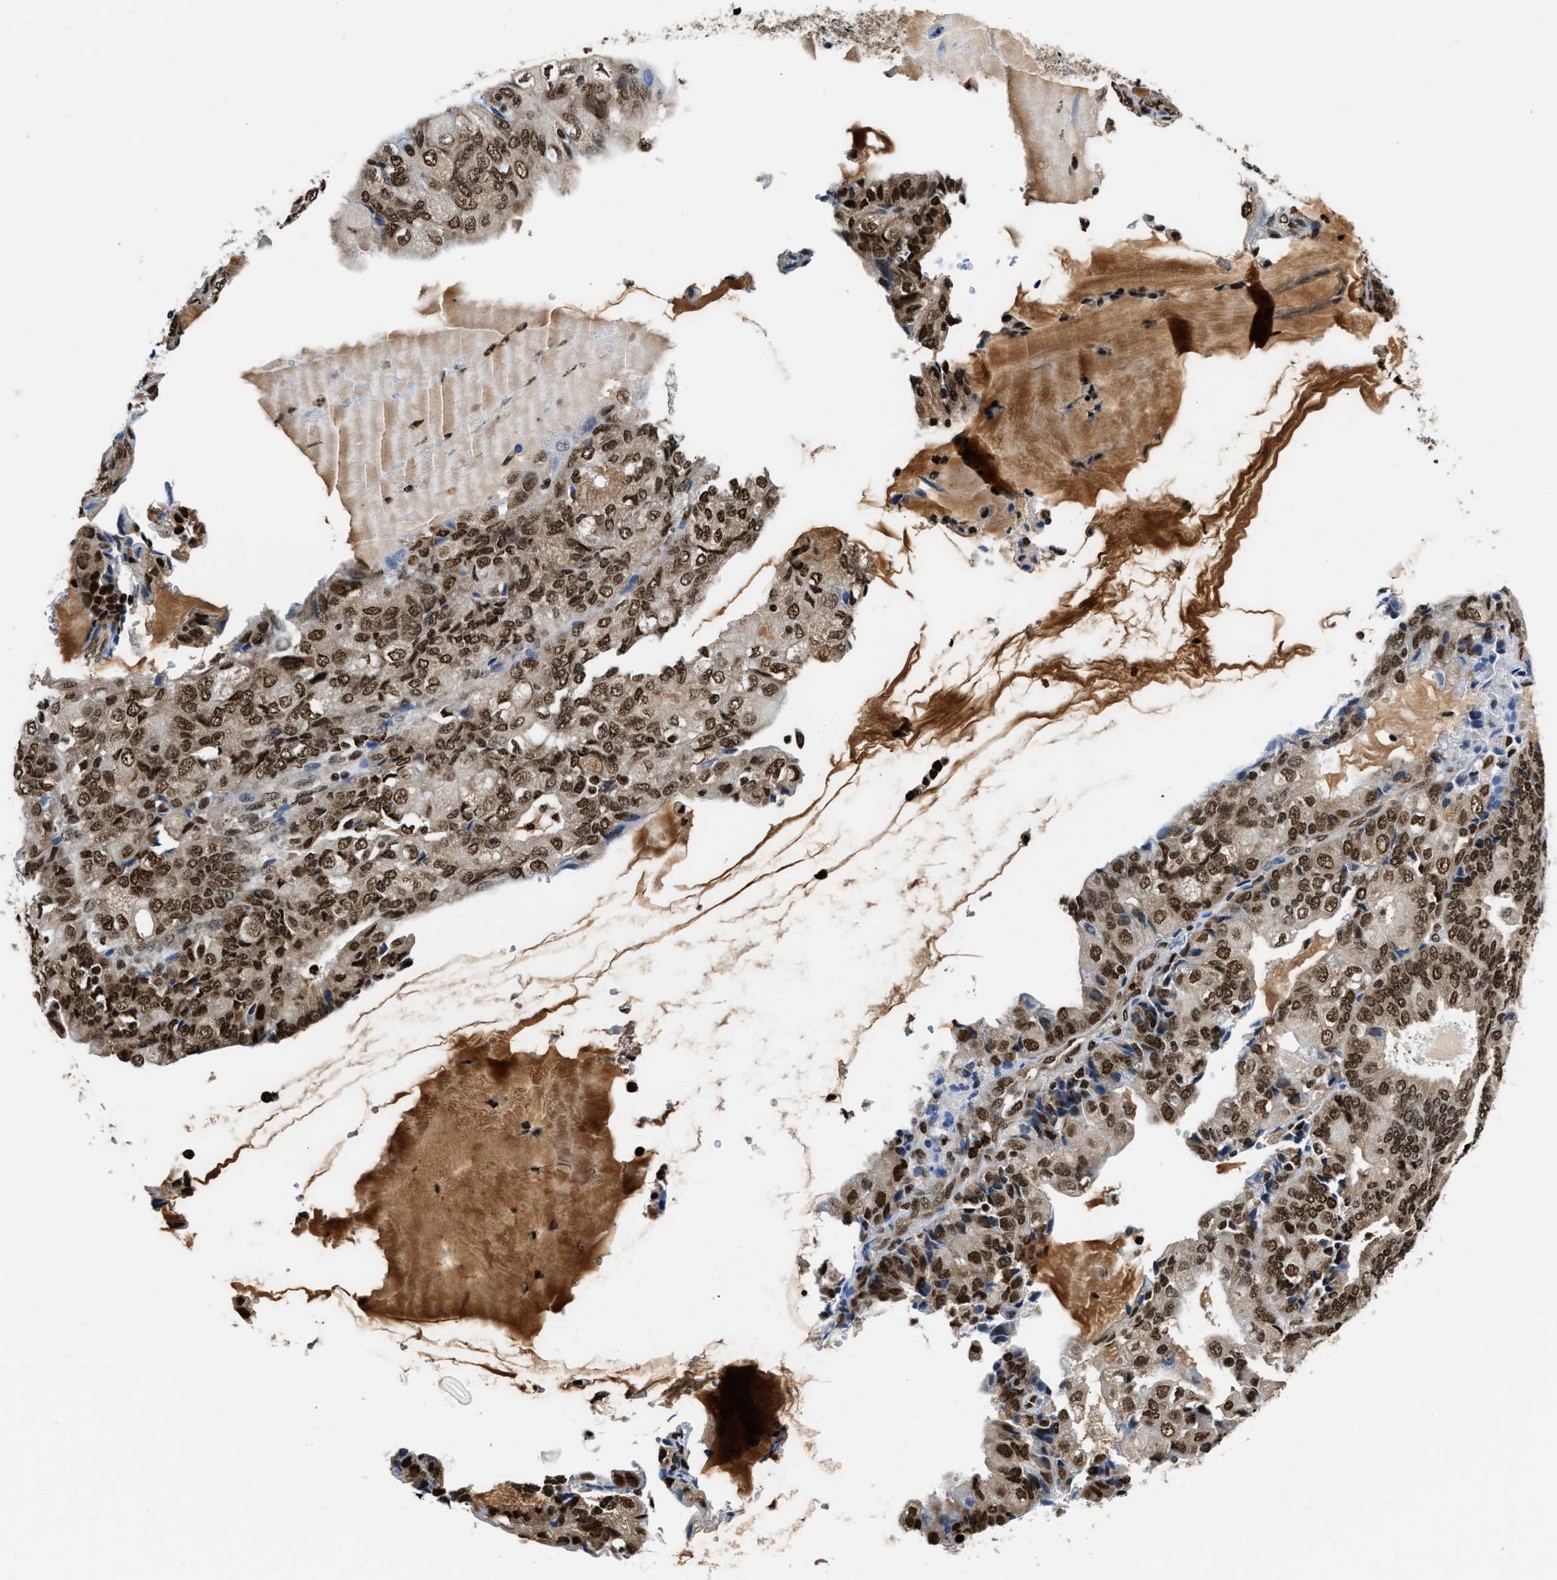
{"staining": {"intensity": "strong", "quantity": ">75%", "location": "cytoplasmic/membranous,nuclear"}, "tissue": "endometrial cancer", "cell_type": "Tumor cells", "image_type": "cancer", "snomed": [{"axis": "morphology", "description": "Adenocarcinoma, NOS"}, {"axis": "topography", "description": "Endometrium"}], "caption": "The immunohistochemical stain shows strong cytoplasmic/membranous and nuclear staining in tumor cells of adenocarcinoma (endometrial) tissue. The staining was performed using DAB to visualize the protein expression in brown, while the nuclei were stained in blue with hematoxylin (Magnification: 20x).", "gene": "CCNDBP1", "patient": {"sex": "female", "age": 81}}